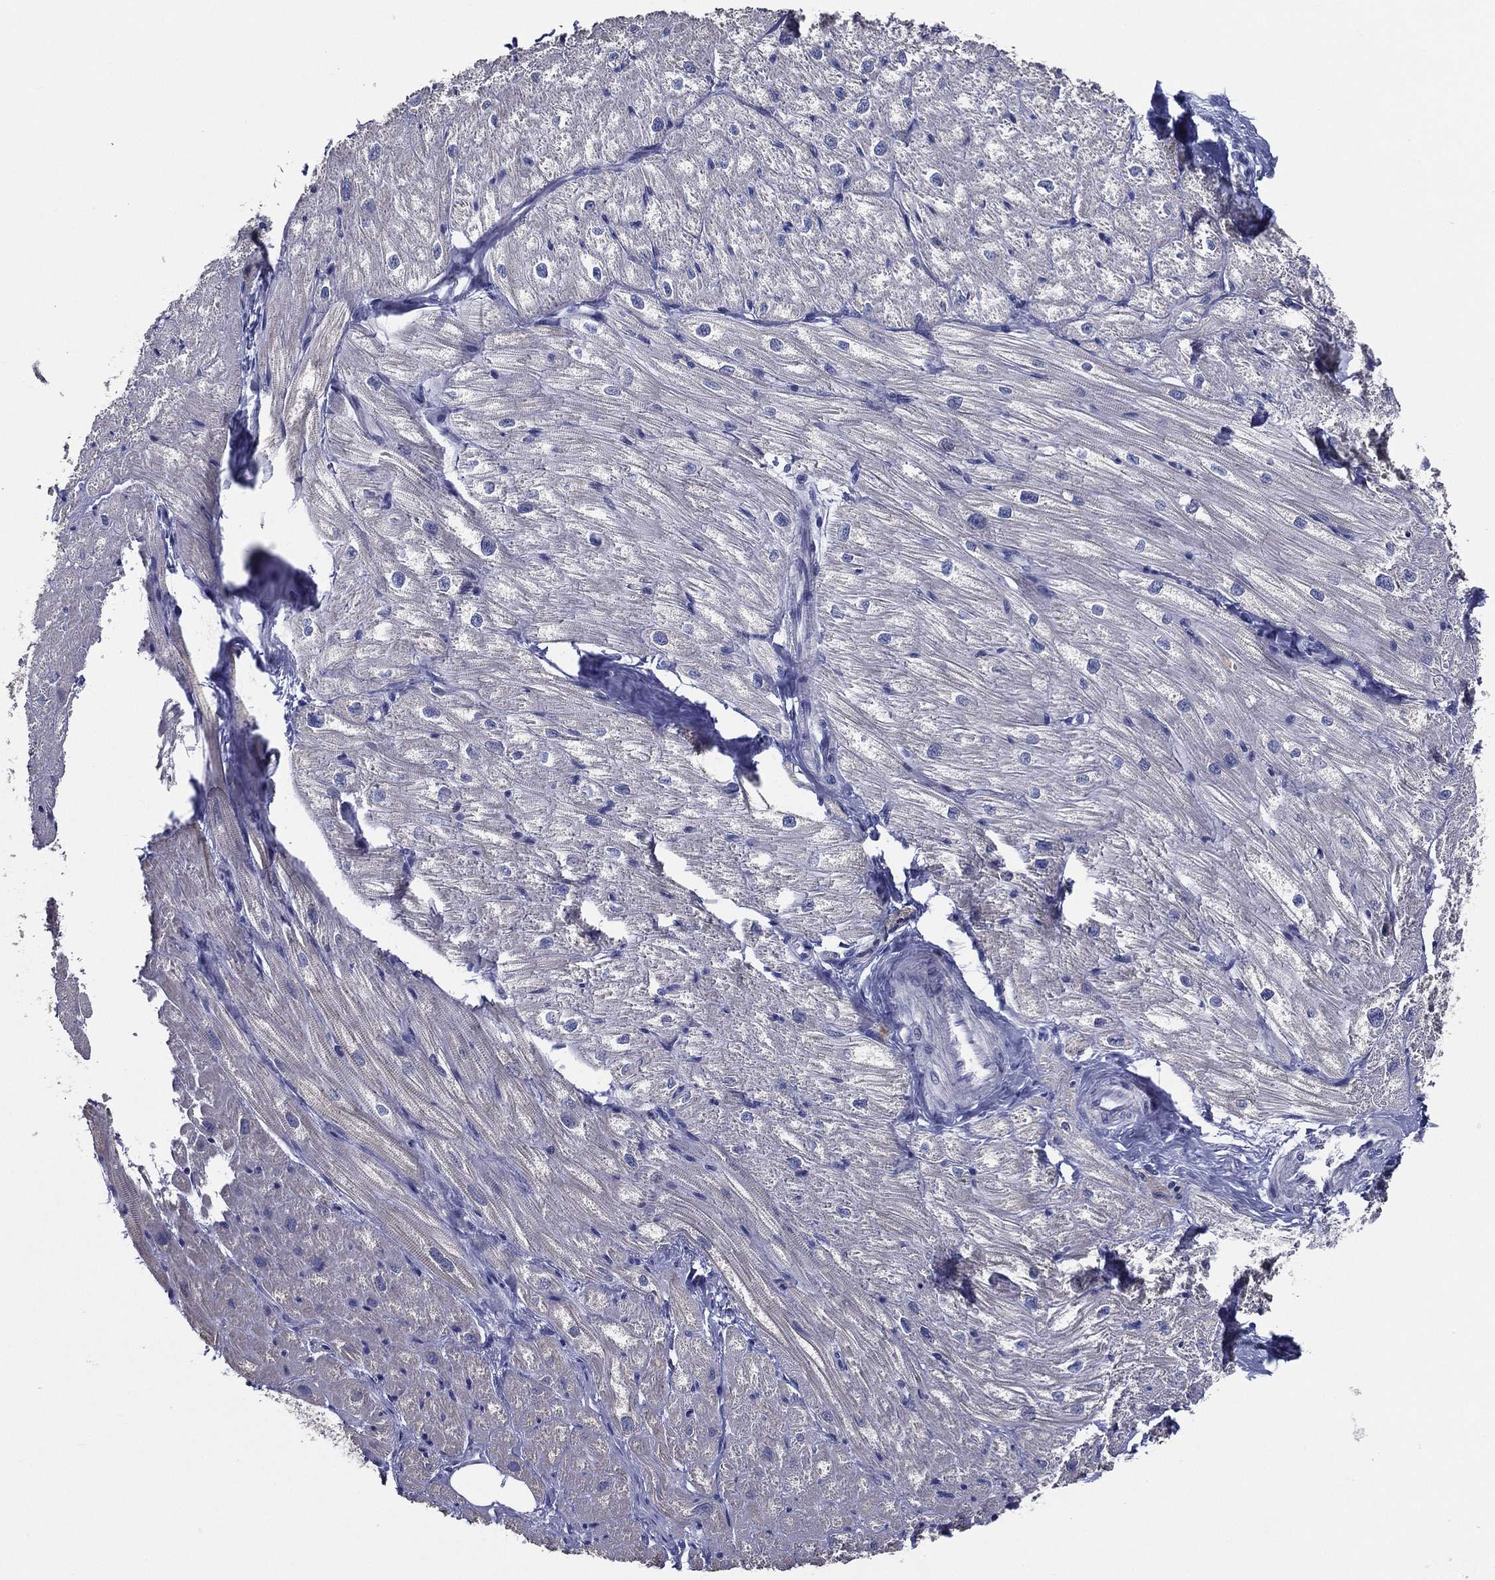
{"staining": {"intensity": "negative", "quantity": "none", "location": "none"}, "tissue": "heart muscle", "cell_type": "Cardiomyocytes", "image_type": "normal", "snomed": [{"axis": "morphology", "description": "Normal tissue, NOS"}, {"axis": "topography", "description": "Heart"}], "caption": "This is an immunohistochemistry image of unremarkable heart muscle. There is no expression in cardiomyocytes.", "gene": "SLC13A4", "patient": {"sex": "male", "age": 57}}